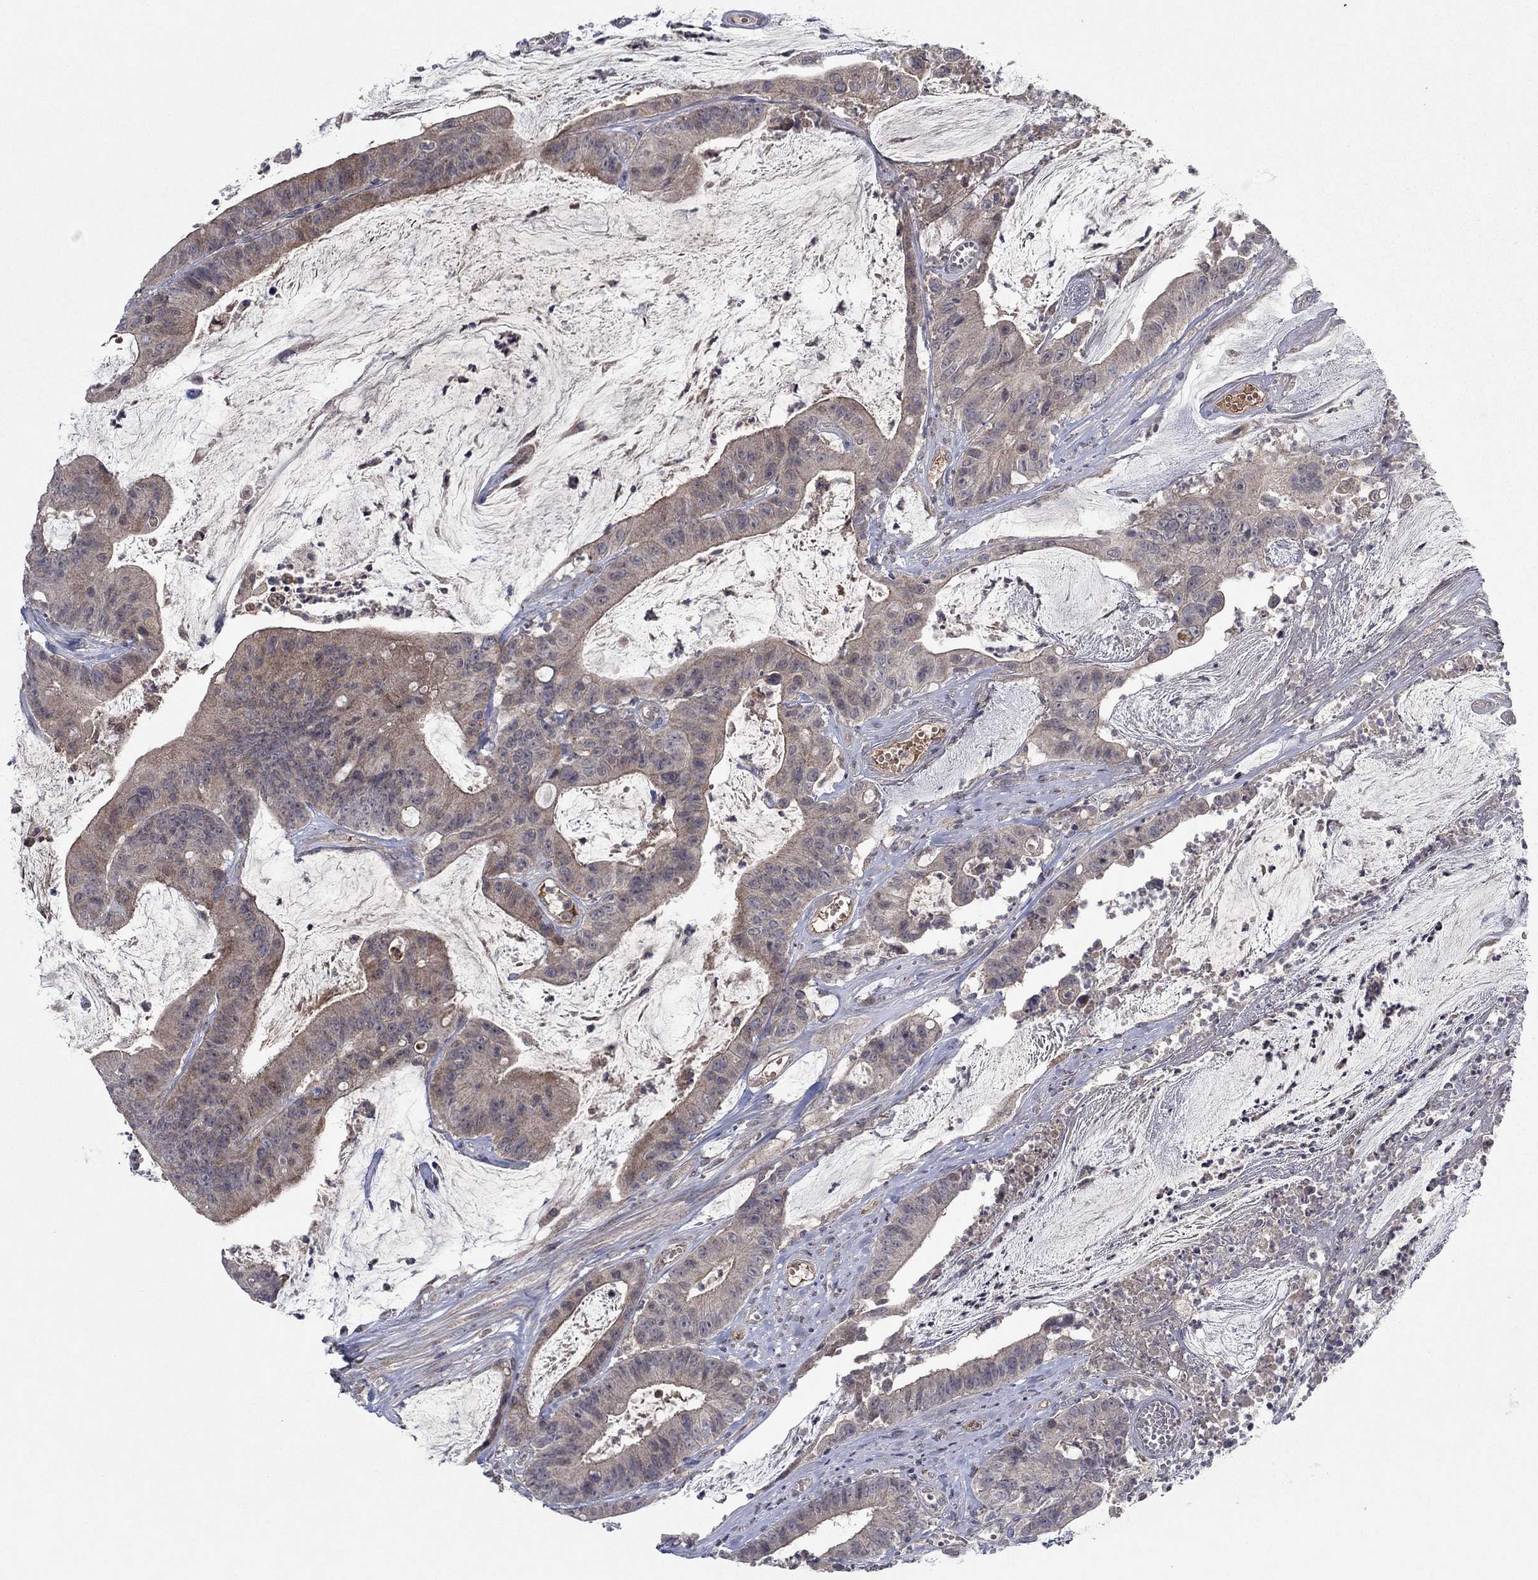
{"staining": {"intensity": "weak", "quantity": ">75%", "location": "cytoplasmic/membranous"}, "tissue": "colorectal cancer", "cell_type": "Tumor cells", "image_type": "cancer", "snomed": [{"axis": "morphology", "description": "Adenocarcinoma, NOS"}, {"axis": "topography", "description": "Colon"}], "caption": "Colorectal cancer (adenocarcinoma) stained for a protein (brown) exhibits weak cytoplasmic/membranous positive expression in approximately >75% of tumor cells.", "gene": "IL4", "patient": {"sex": "female", "age": 69}}